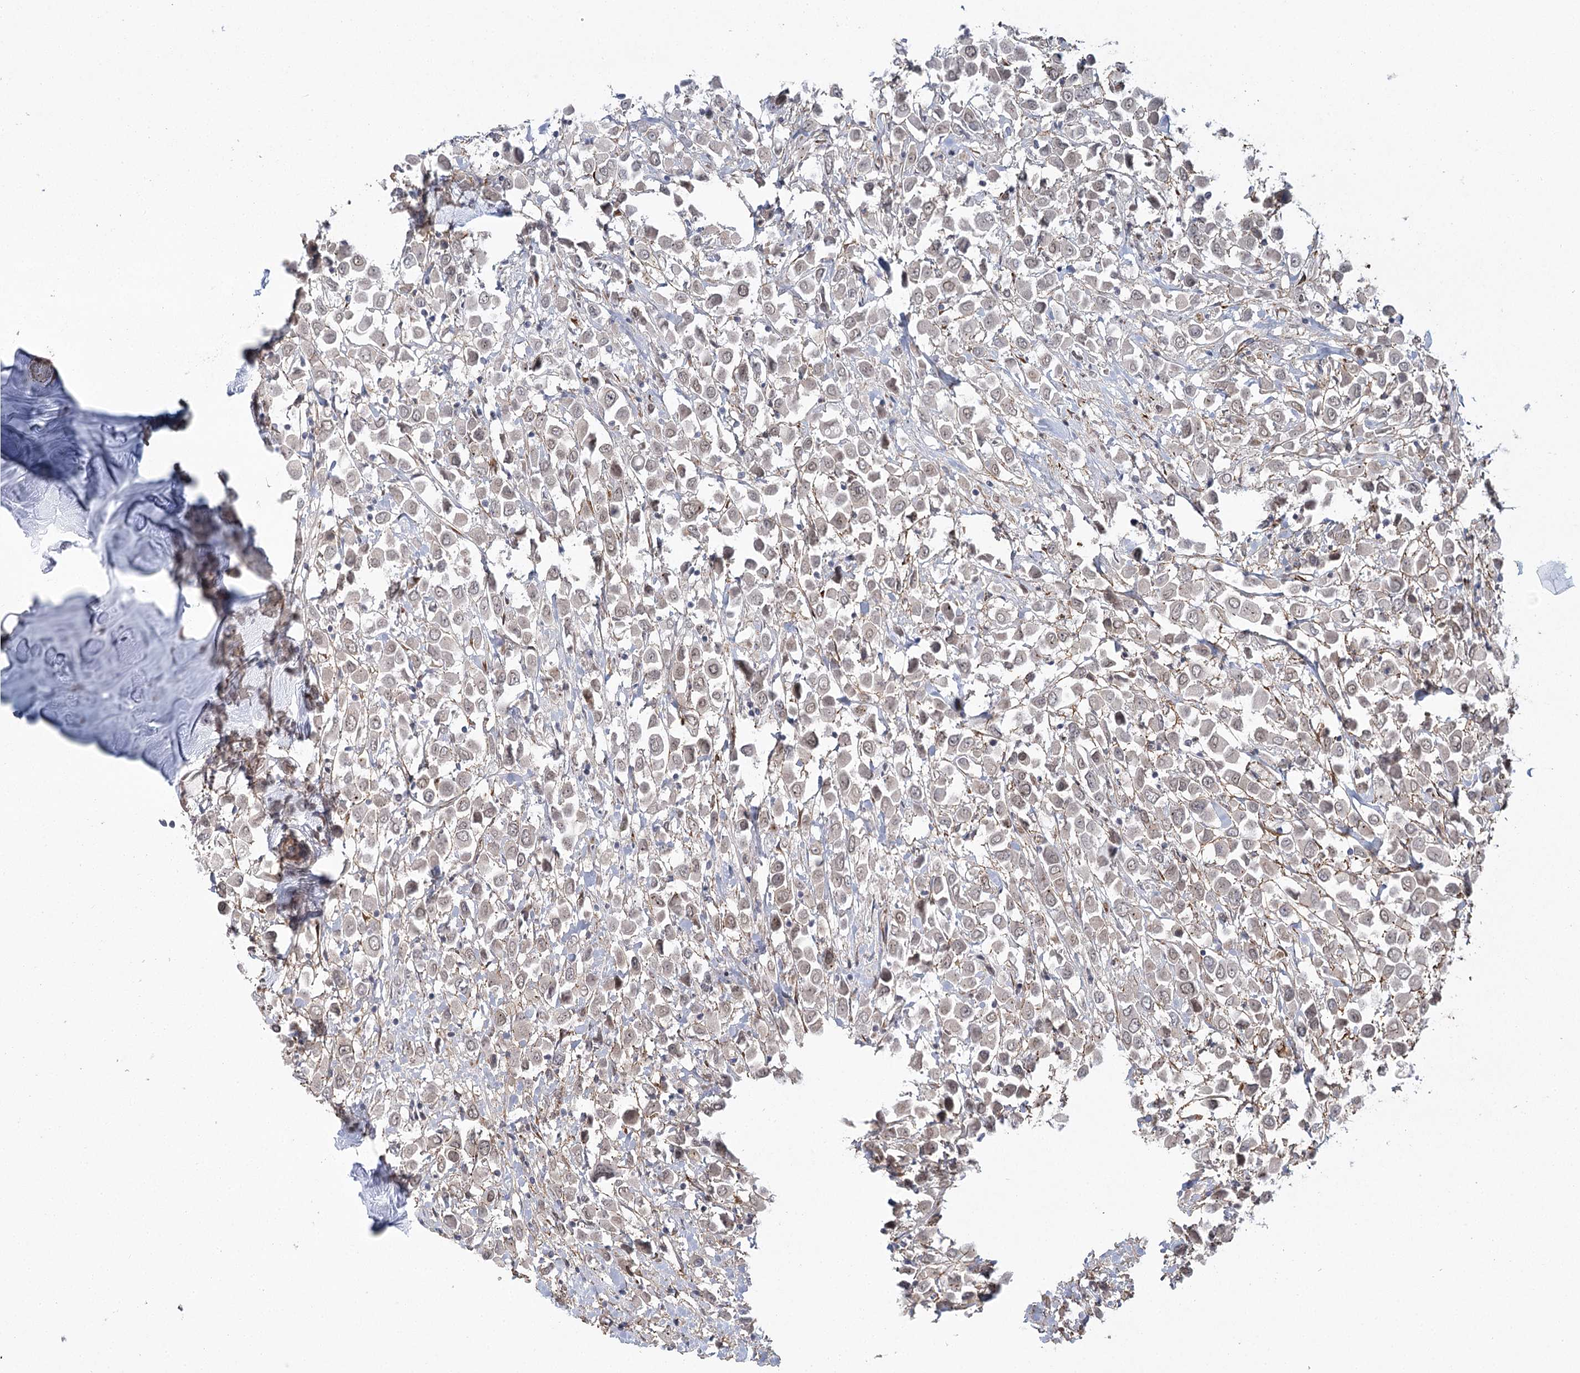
{"staining": {"intensity": "negative", "quantity": "none", "location": "none"}, "tissue": "breast cancer", "cell_type": "Tumor cells", "image_type": "cancer", "snomed": [{"axis": "morphology", "description": "Duct carcinoma"}, {"axis": "topography", "description": "Breast"}], "caption": "This is a micrograph of immunohistochemistry staining of breast cancer, which shows no positivity in tumor cells.", "gene": "MED28", "patient": {"sex": "female", "age": 61}}